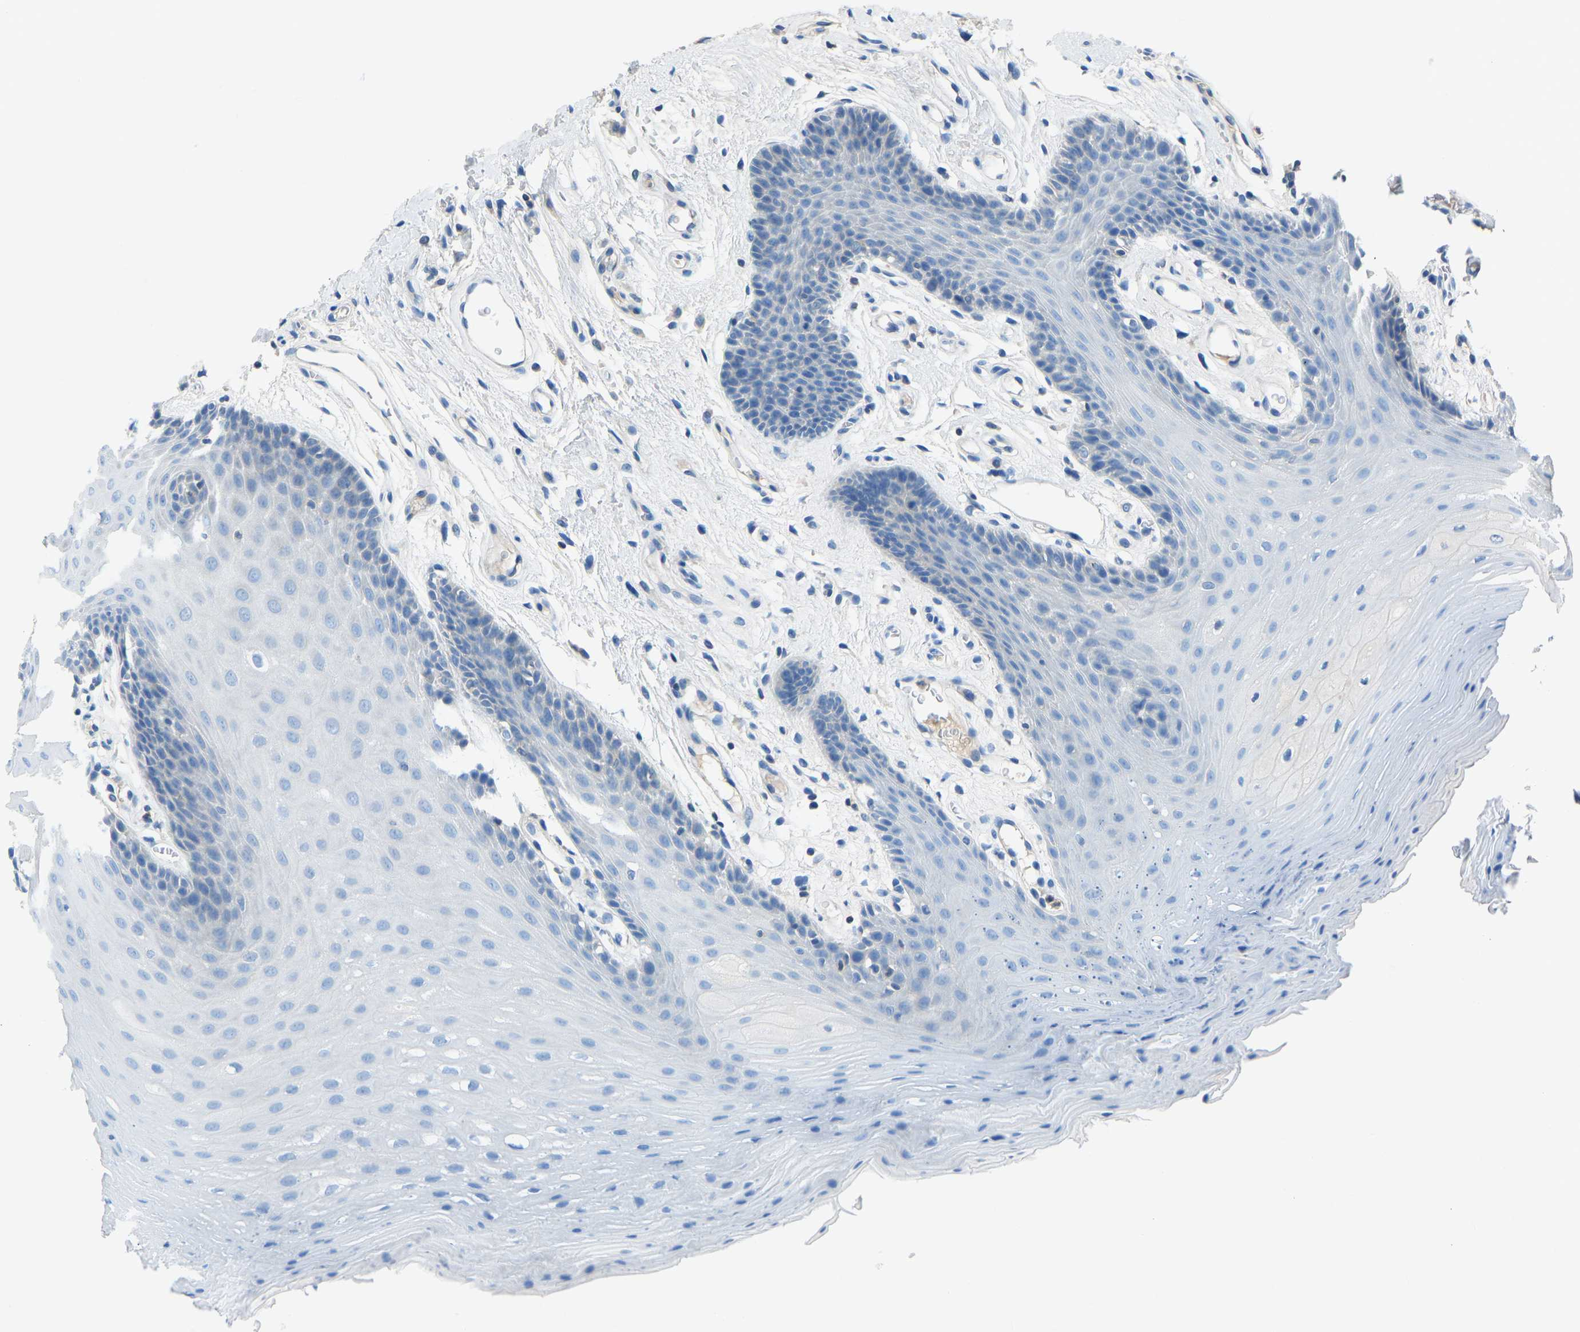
{"staining": {"intensity": "weak", "quantity": "<25%", "location": "cytoplasmic/membranous"}, "tissue": "oral mucosa", "cell_type": "Squamous epithelial cells", "image_type": "normal", "snomed": [{"axis": "morphology", "description": "Normal tissue, NOS"}, {"axis": "morphology", "description": "Squamous cell carcinoma, NOS"}, {"axis": "topography", "description": "Oral tissue"}, {"axis": "topography", "description": "Head-Neck"}], "caption": "Human oral mucosa stained for a protein using IHC shows no expression in squamous epithelial cells.", "gene": "GRK6", "patient": {"sex": "male", "age": 71}}